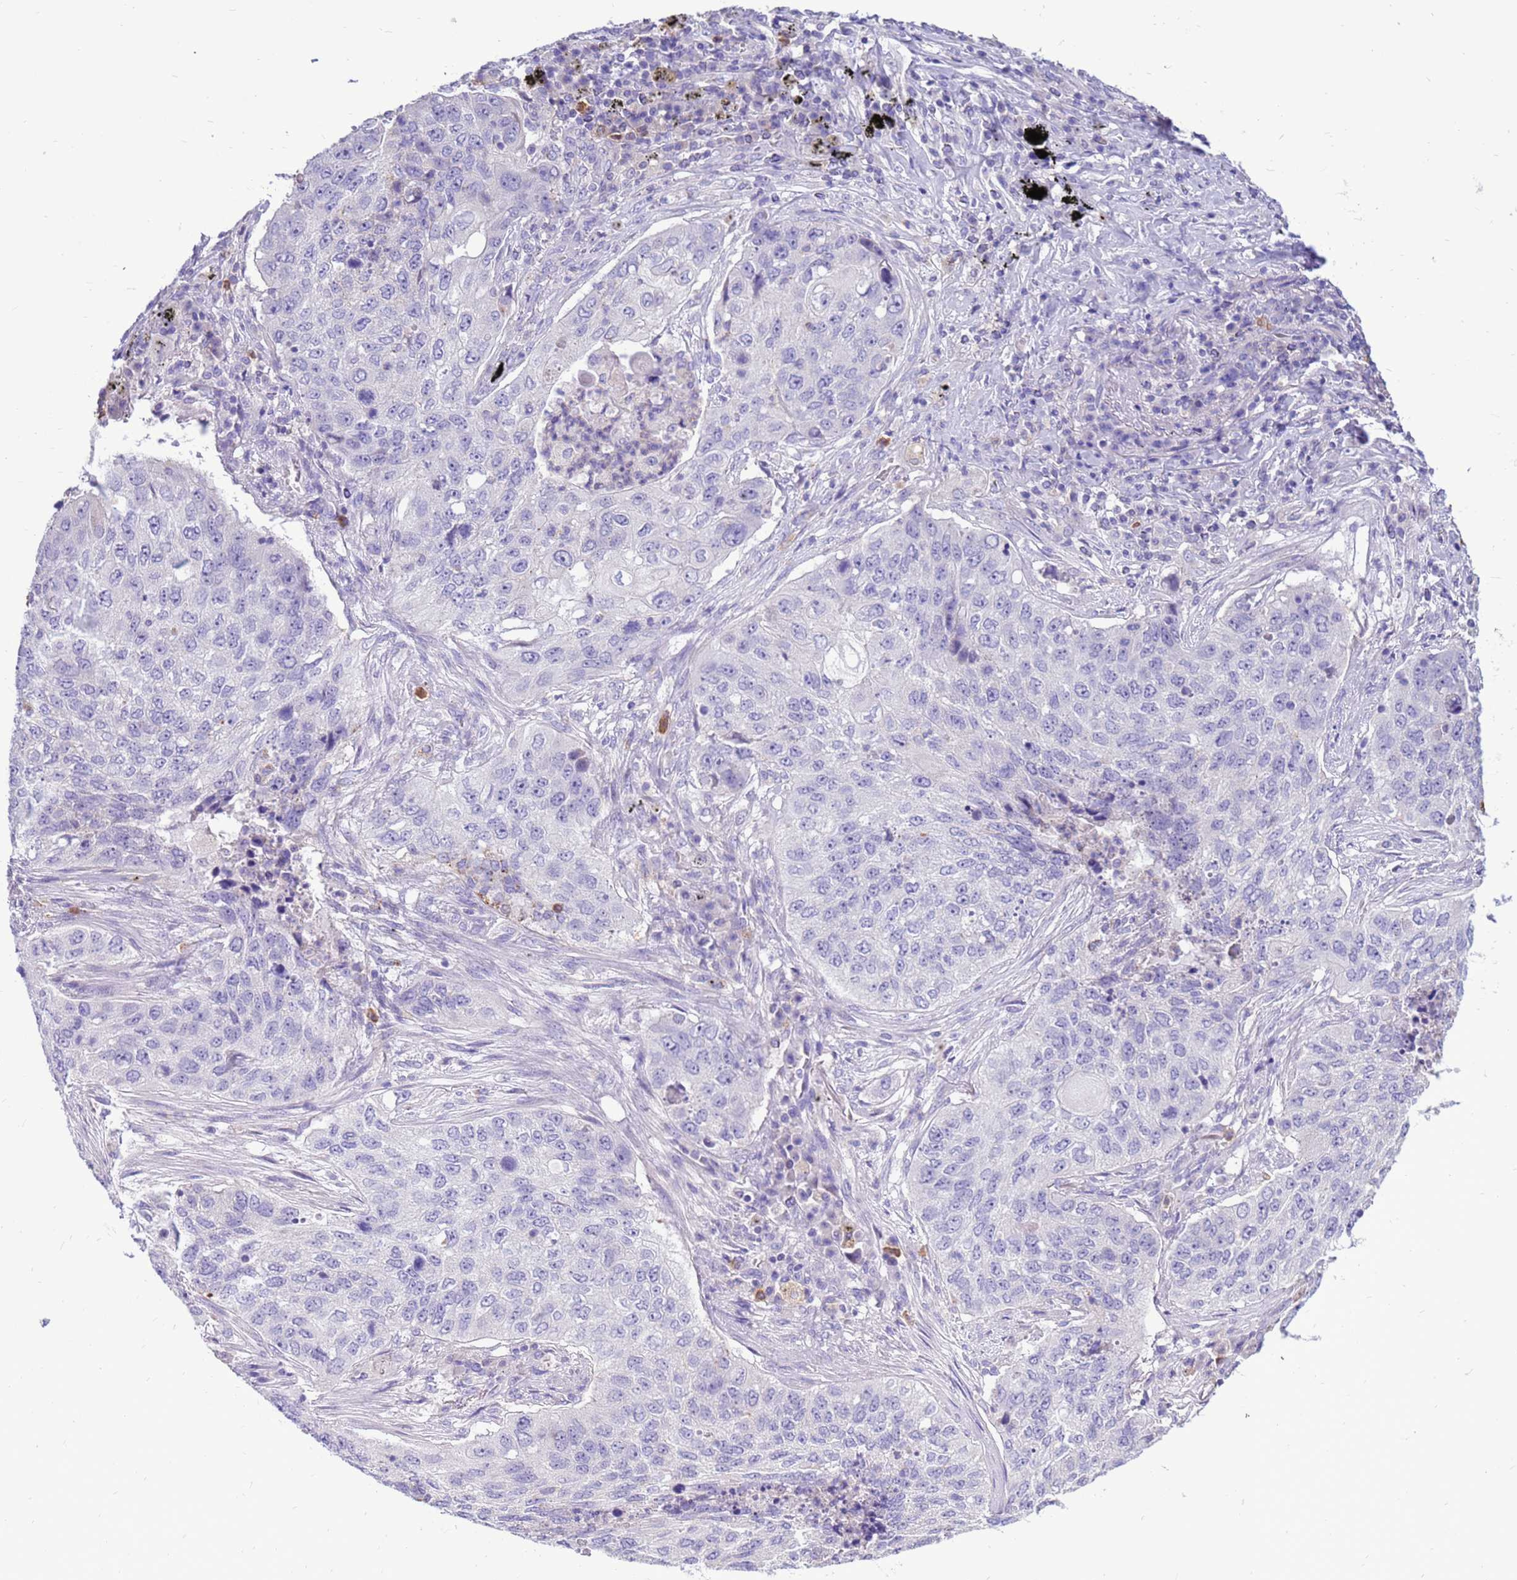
{"staining": {"intensity": "negative", "quantity": "none", "location": "none"}, "tissue": "lung cancer", "cell_type": "Tumor cells", "image_type": "cancer", "snomed": [{"axis": "morphology", "description": "Squamous cell carcinoma, NOS"}, {"axis": "topography", "description": "Lung"}], "caption": "The IHC histopathology image has no significant expression in tumor cells of lung cancer tissue.", "gene": "PDE10A", "patient": {"sex": "female", "age": 63}}